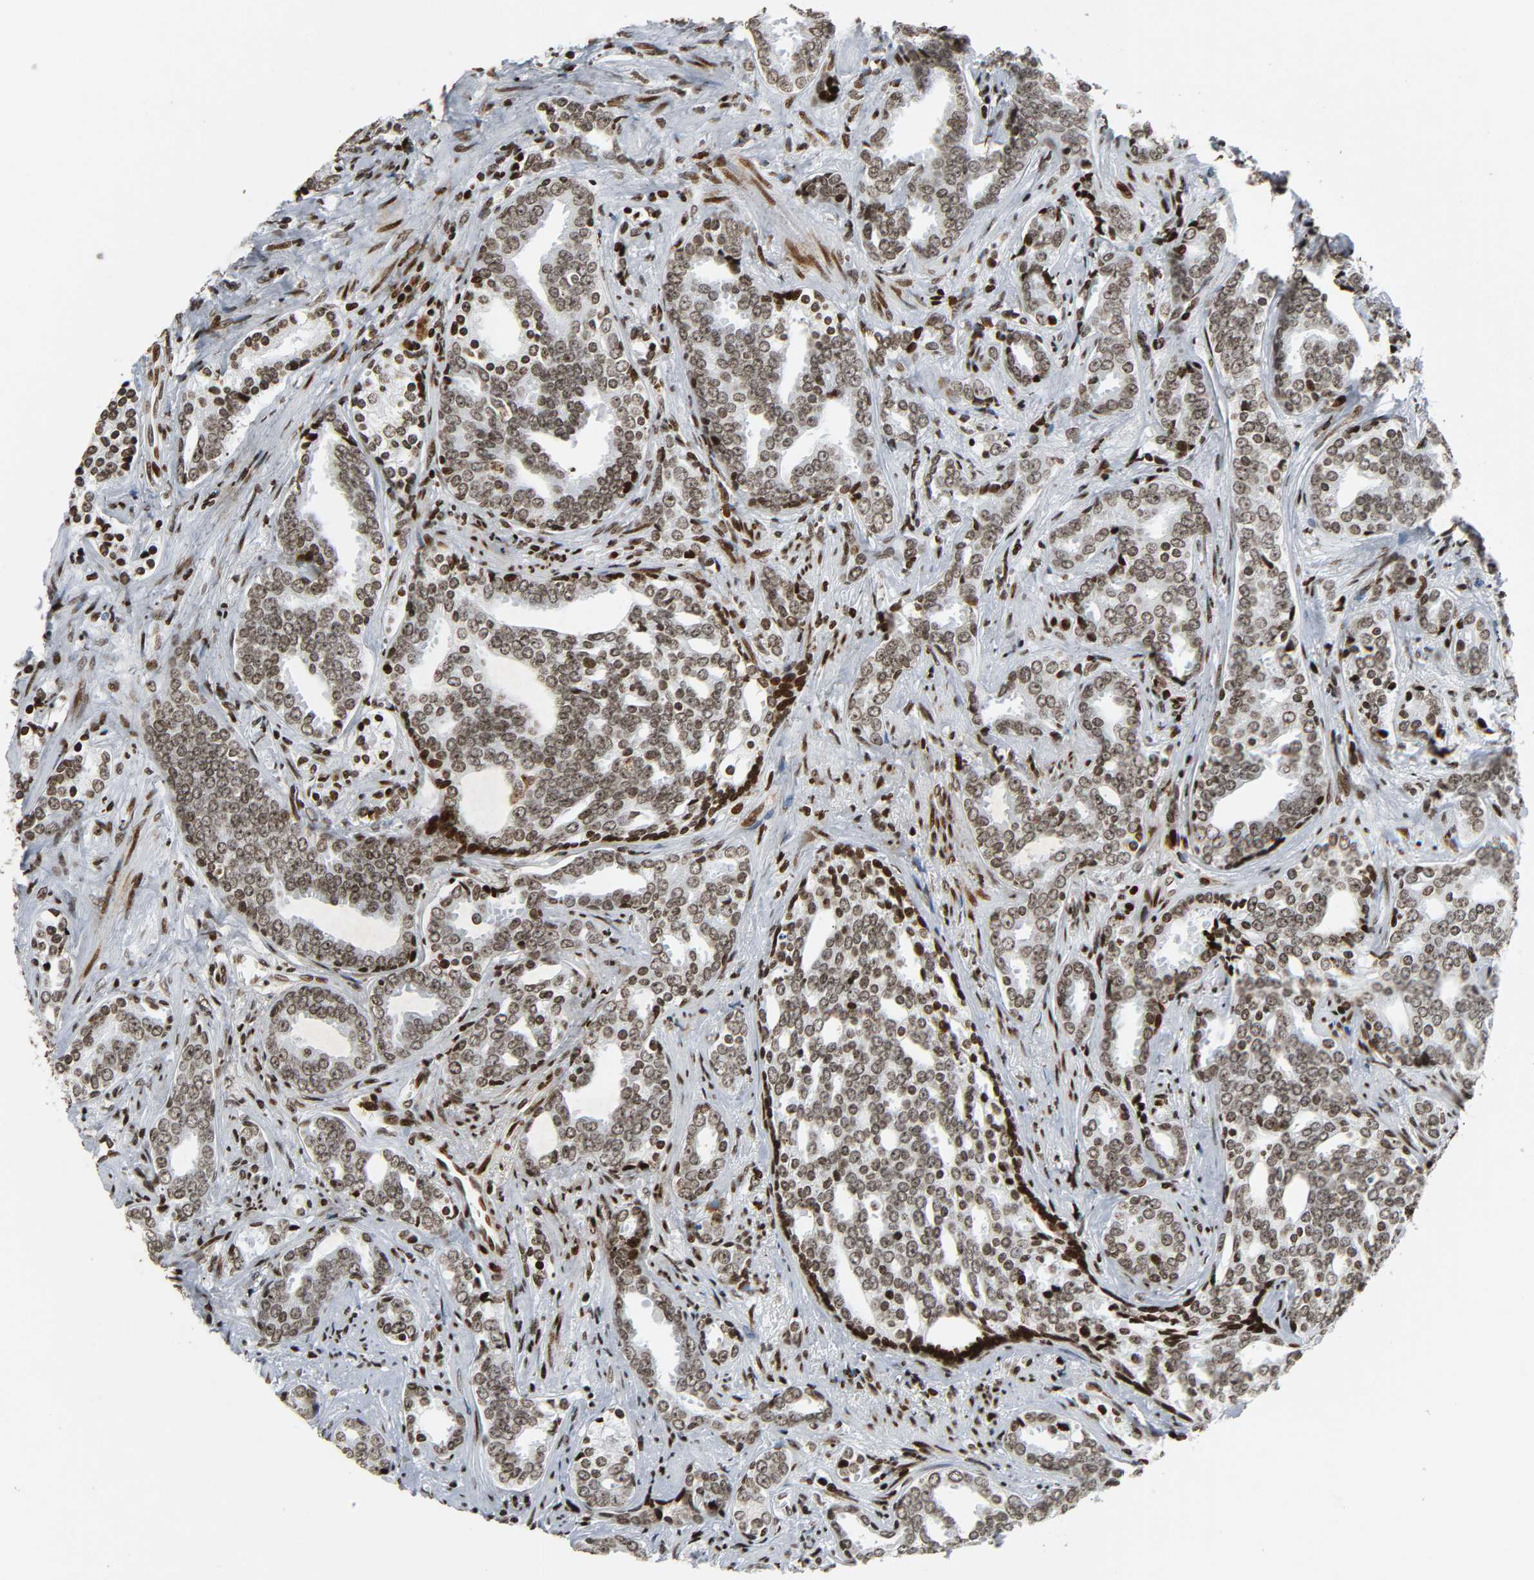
{"staining": {"intensity": "strong", "quantity": ">75%", "location": "nuclear"}, "tissue": "prostate cancer", "cell_type": "Tumor cells", "image_type": "cancer", "snomed": [{"axis": "morphology", "description": "Adenocarcinoma, High grade"}, {"axis": "topography", "description": "Prostate"}], "caption": "IHC photomicrograph of prostate adenocarcinoma (high-grade) stained for a protein (brown), which demonstrates high levels of strong nuclear positivity in about >75% of tumor cells.", "gene": "RXRA", "patient": {"sex": "male", "age": 67}}